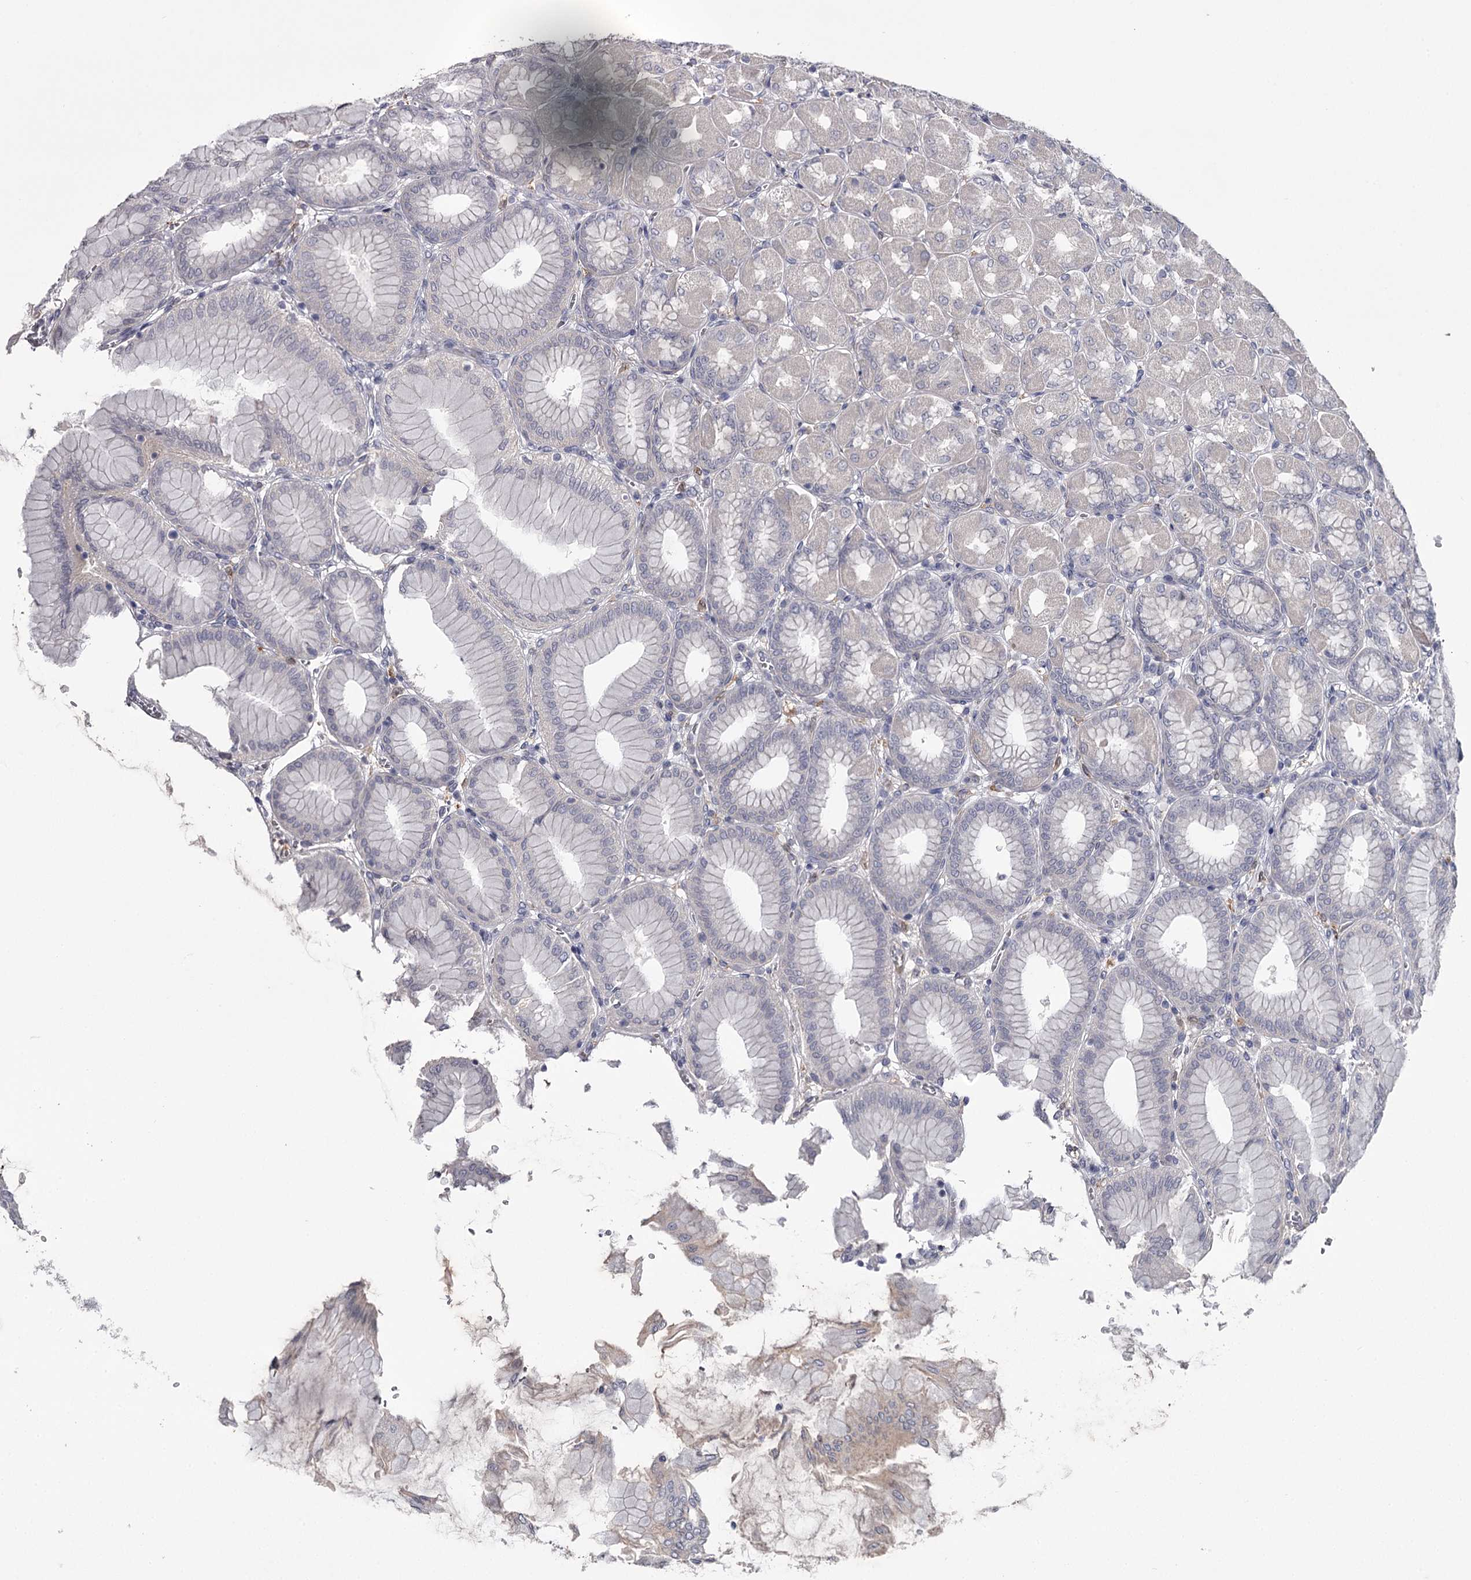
{"staining": {"intensity": "weak", "quantity": "<25%", "location": "cytoplasmic/membranous"}, "tissue": "stomach", "cell_type": "Glandular cells", "image_type": "normal", "snomed": [{"axis": "morphology", "description": "Normal tissue, NOS"}, {"axis": "topography", "description": "Stomach, upper"}], "caption": "Immunohistochemistry of unremarkable human stomach shows no staining in glandular cells.", "gene": "FDXACB1", "patient": {"sex": "female", "age": 56}}